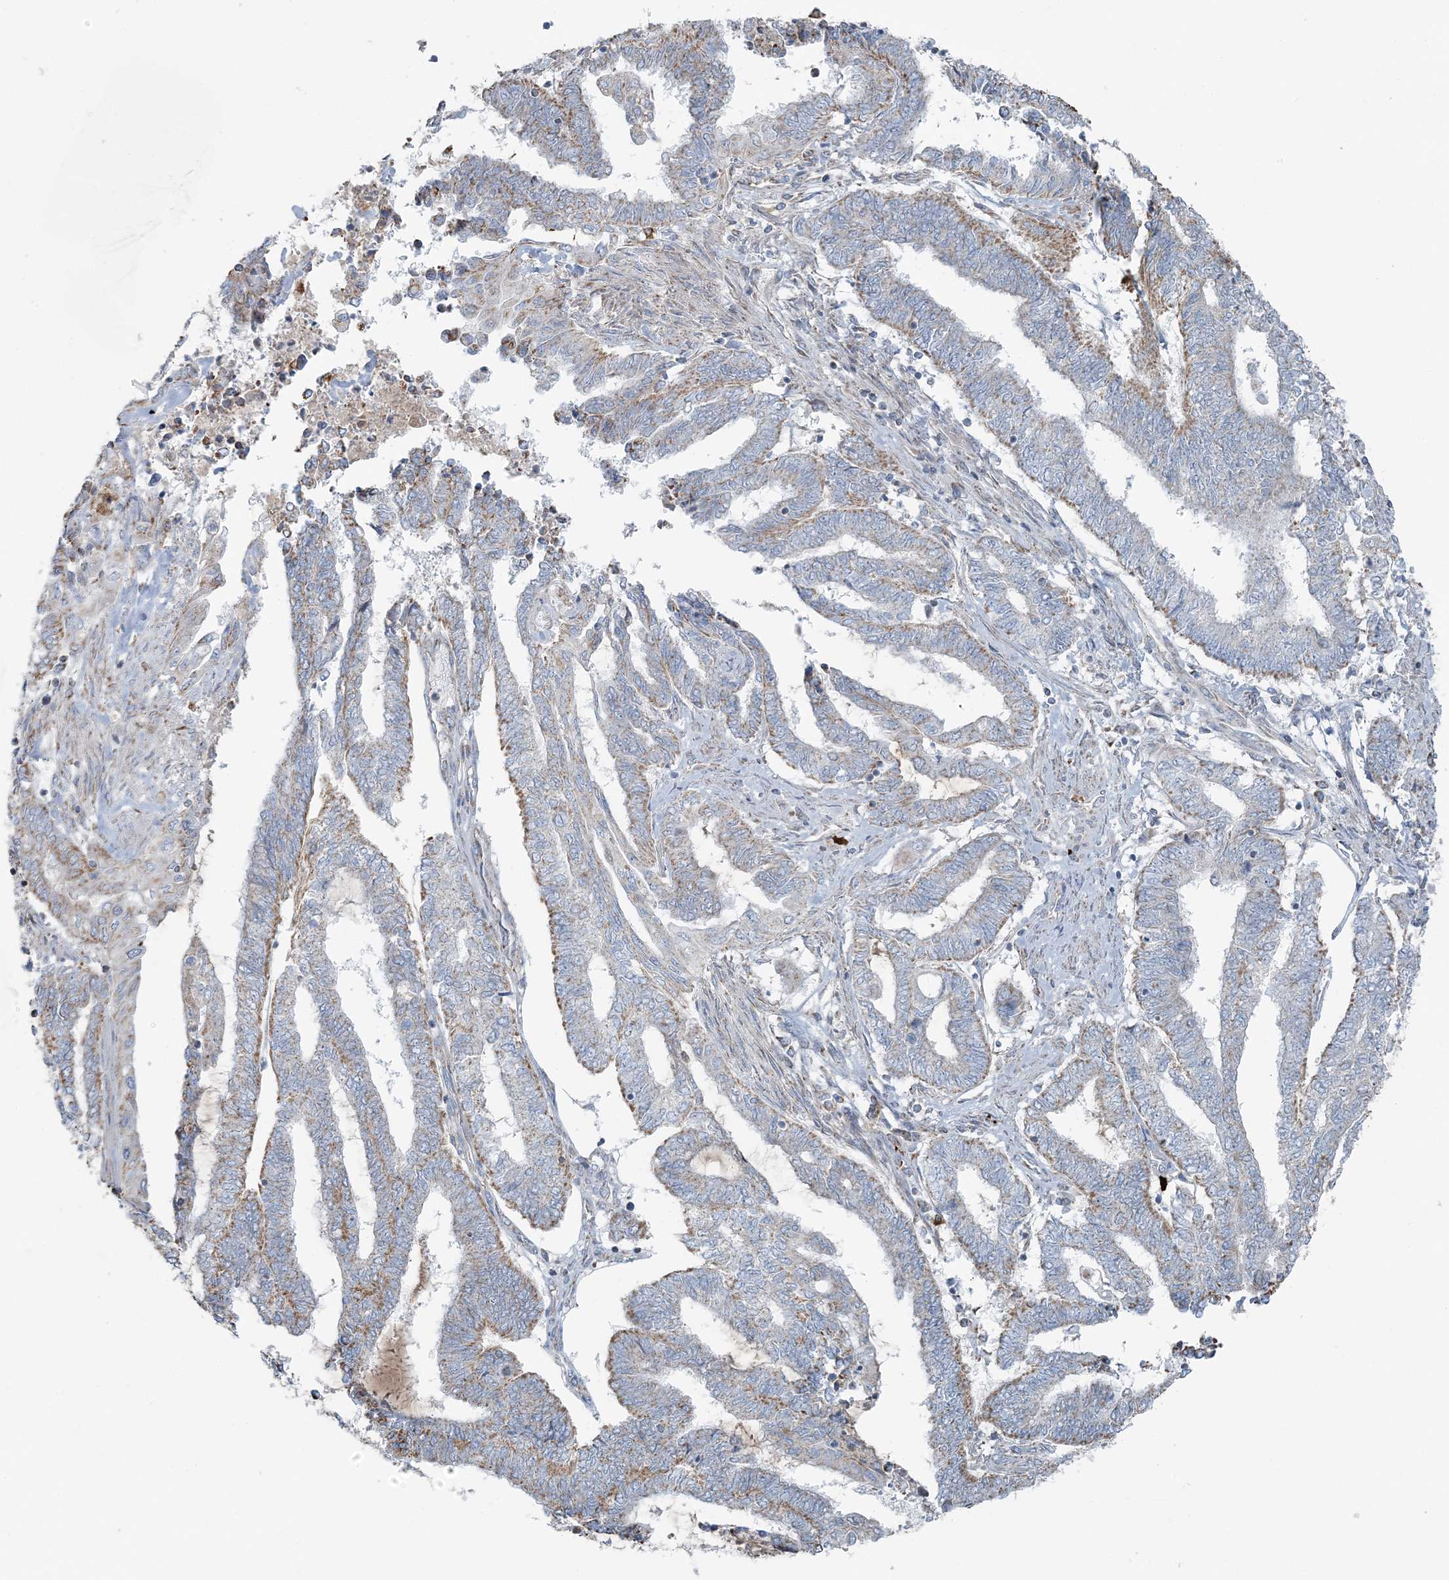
{"staining": {"intensity": "moderate", "quantity": "25%-75%", "location": "cytoplasmic/membranous"}, "tissue": "endometrial cancer", "cell_type": "Tumor cells", "image_type": "cancer", "snomed": [{"axis": "morphology", "description": "Adenocarcinoma, NOS"}, {"axis": "topography", "description": "Uterus"}, {"axis": "topography", "description": "Endometrium"}], "caption": "Adenocarcinoma (endometrial) was stained to show a protein in brown. There is medium levels of moderate cytoplasmic/membranous positivity in about 25%-75% of tumor cells. (DAB IHC with brightfield microscopy, high magnification).", "gene": "SLC22A16", "patient": {"sex": "female", "age": 70}}